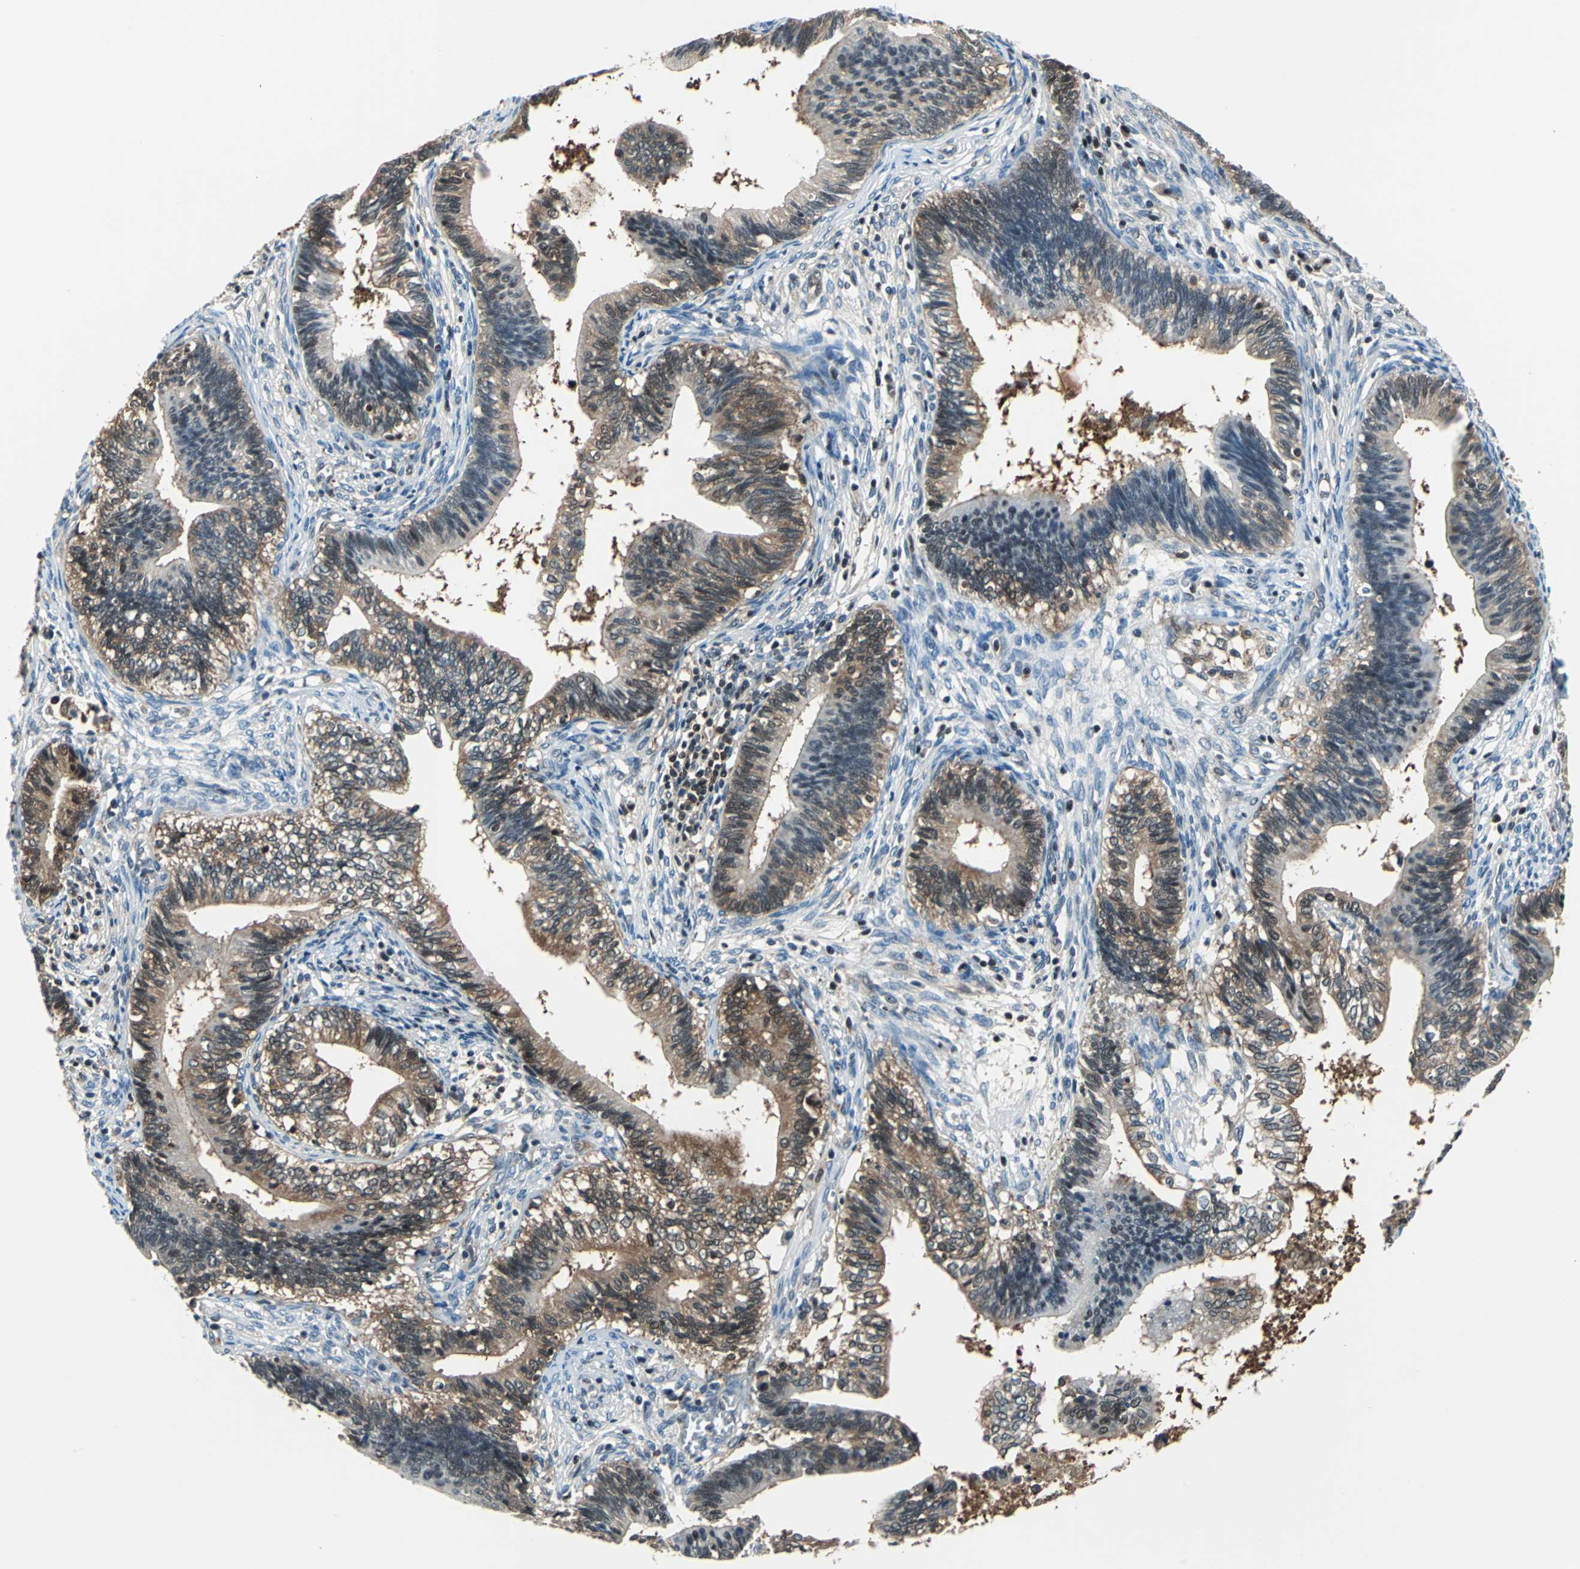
{"staining": {"intensity": "moderate", "quantity": ">75%", "location": "cytoplasmic/membranous"}, "tissue": "cervical cancer", "cell_type": "Tumor cells", "image_type": "cancer", "snomed": [{"axis": "morphology", "description": "Adenocarcinoma, NOS"}, {"axis": "topography", "description": "Cervix"}], "caption": "This is a histology image of immunohistochemistry staining of adenocarcinoma (cervical), which shows moderate positivity in the cytoplasmic/membranous of tumor cells.", "gene": "PSME1", "patient": {"sex": "female", "age": 44}}